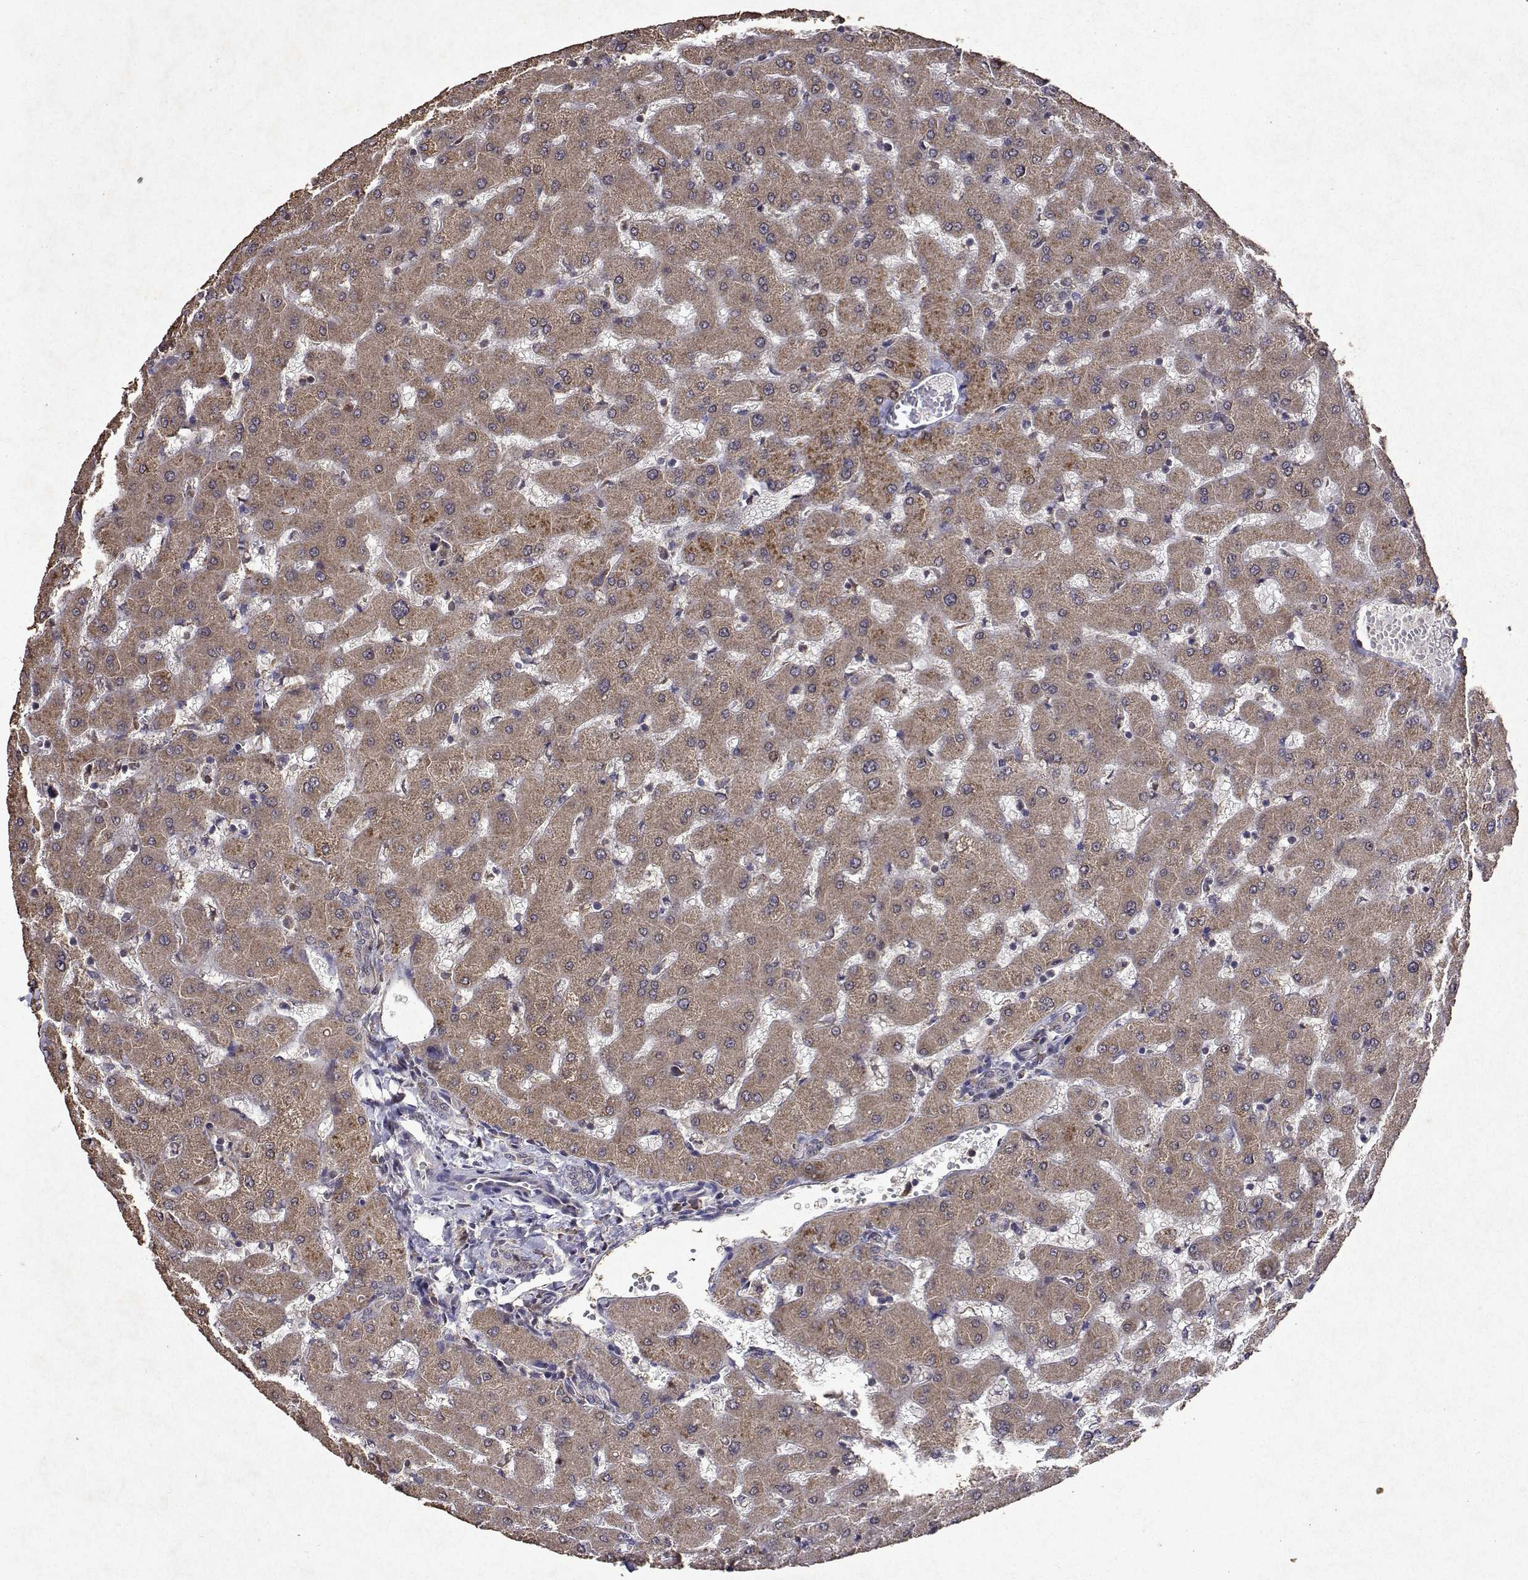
{"staining": {"intensity": "negative", "quantity": "none", "location": "none"}, "tissue": "liver", "cell_type": "Cholangiocytes", "image_type": "normal", "snomed": [{"axis": "morphology", "description": "Normal tissue, NOS"}, {"axis": "topography", "description": "Liver"}], "caption": "Immunohistochemistry (IHC) micrograph of unremarkable liver: human liver stained with DAB reveals no significant protein expression in cholangiocytes. (Brightfield microscopy of DAB (3,3'-diaminobenzidine) immunohistochemistry at high magnification).", "gene": "TARBP2", "patient": {"sex": "female", "age": 63}}